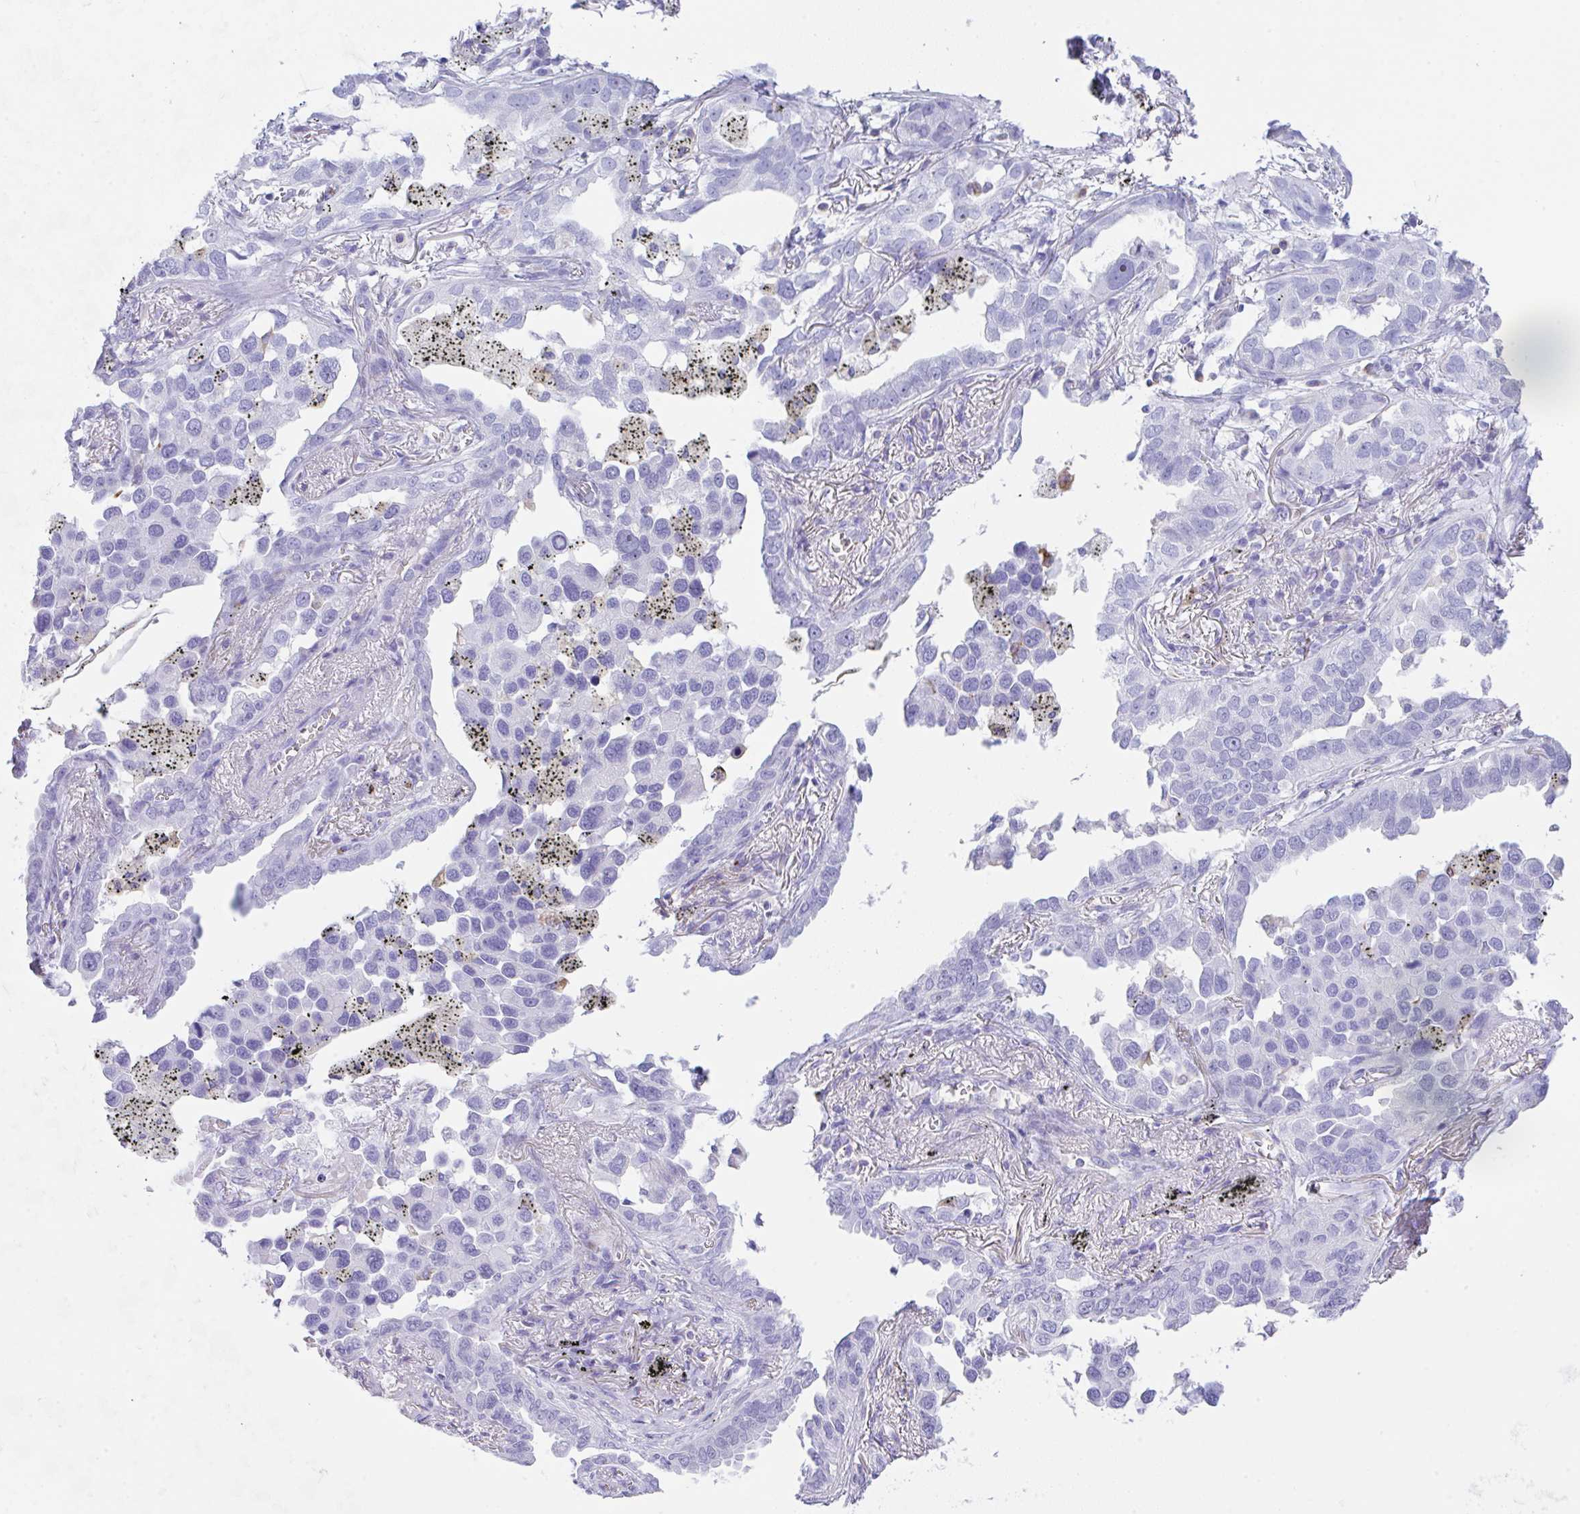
{"staining": {"intensity": "negative", "quantity": "none", "location": "none"}, "tissue": "lung cancer", "cell_type": "Tumor cells", "image_type": "cancer", "snomed": [{"axis": "morphology", "description": "Adenocarcinoma, NOS"}, {"axis": "topography", "description": "Lung"}], "caption": "Immunohistochemical staining of human lung cancer shows no significant staining in tumor cells.", "gene": "NDUFAF8", "patient": {"sex": "male", "age": 67}}